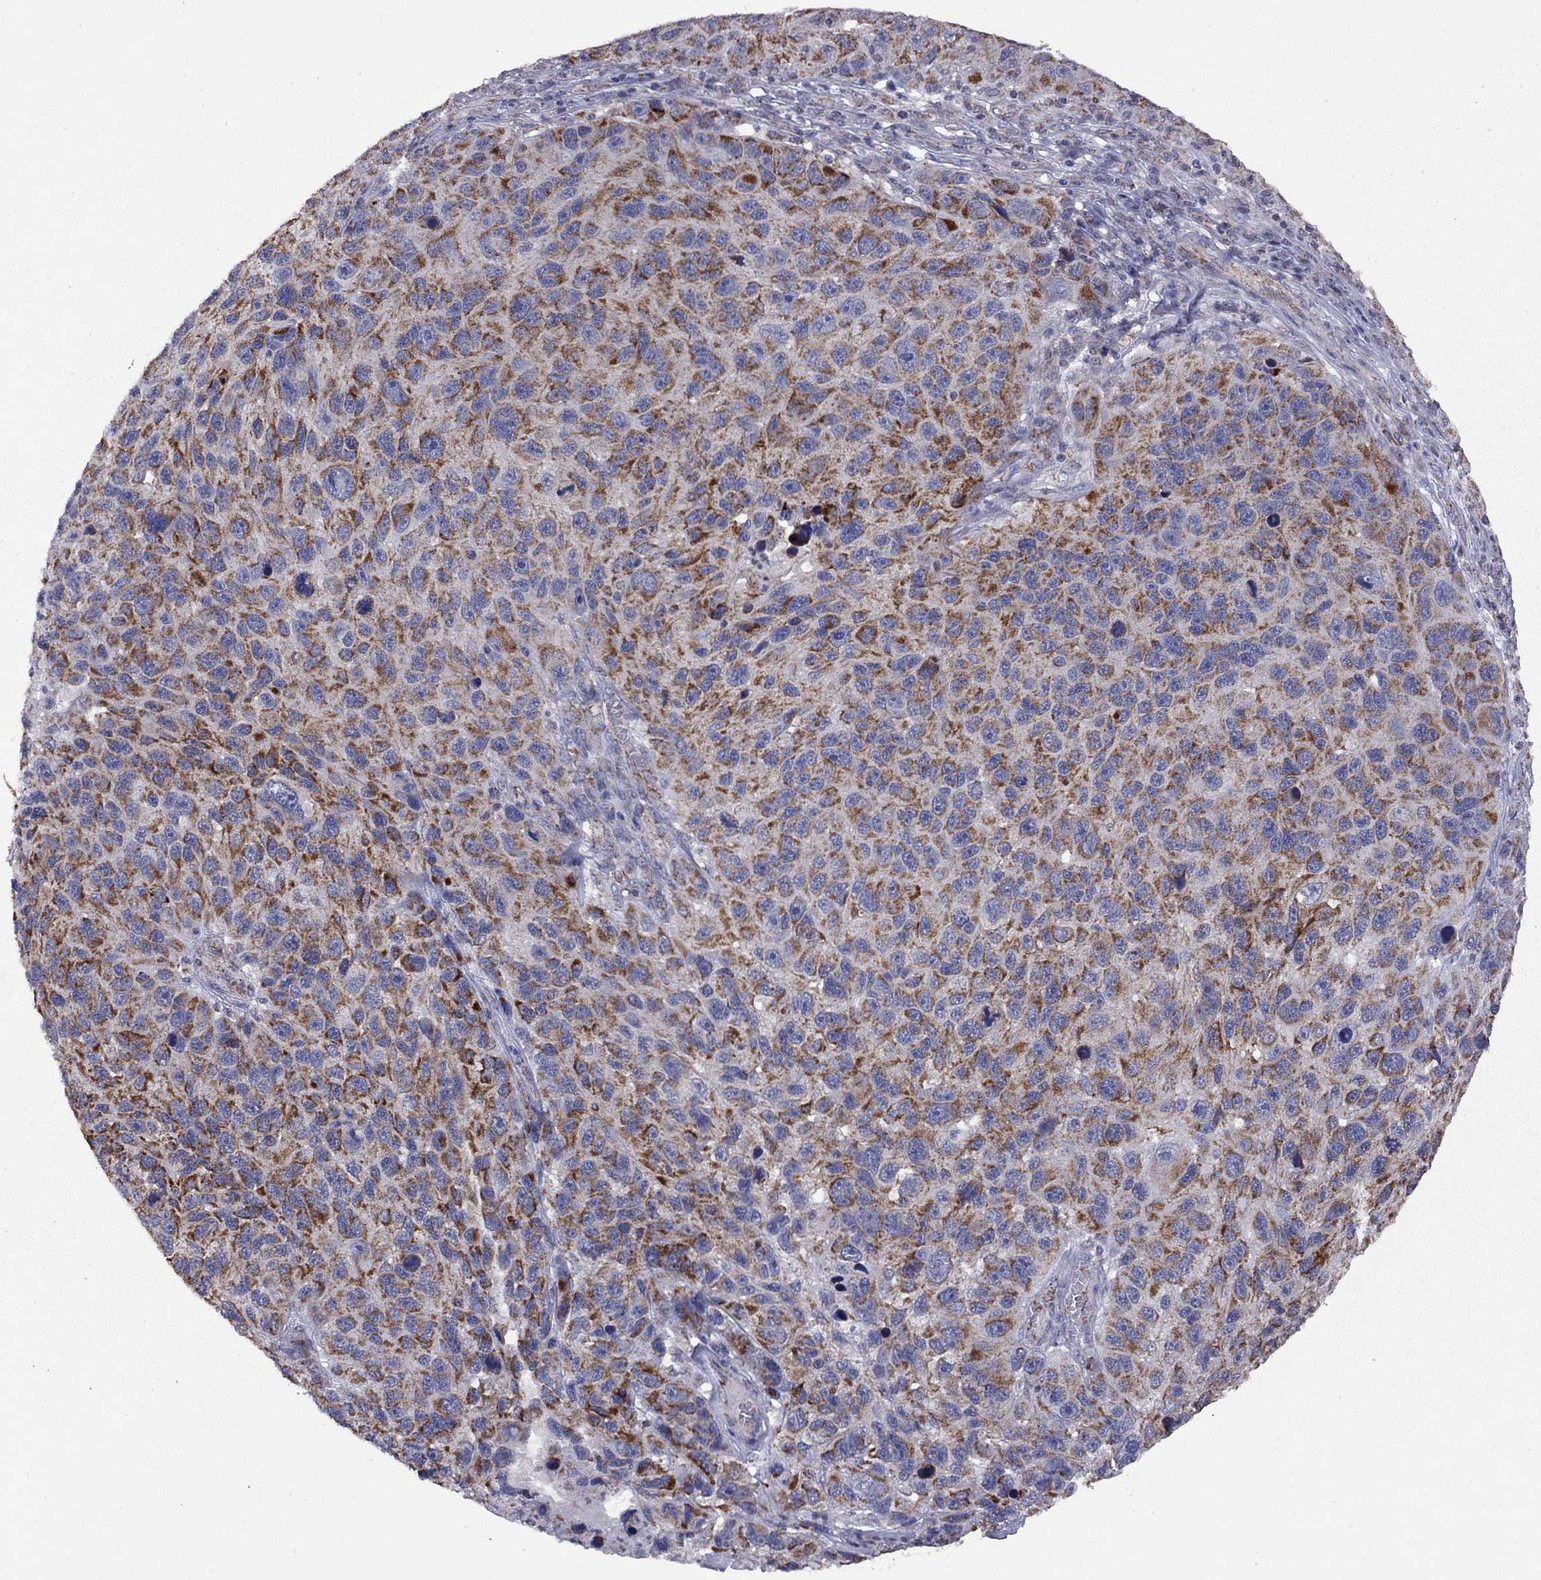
{"staining": {"intensity": "strong", "quantity": ">75%", "location": "cytoplasmic/membranous"}, "tissue": "melanoma", "cell_type": "Tumor cells", "image_type": "cancer", "snomed": [{"axis": "morphology", "description": "Malignant melanoma, NOS"}, {"axis": "topography", "description": "Skin"}], "caption": "Melanoma tissue demonstrates strong cytoplasmic/membranous staining in about >75% of tumor cells", "gene": "NDUFB1", "patient": {"sex": "male", "age": 53}}